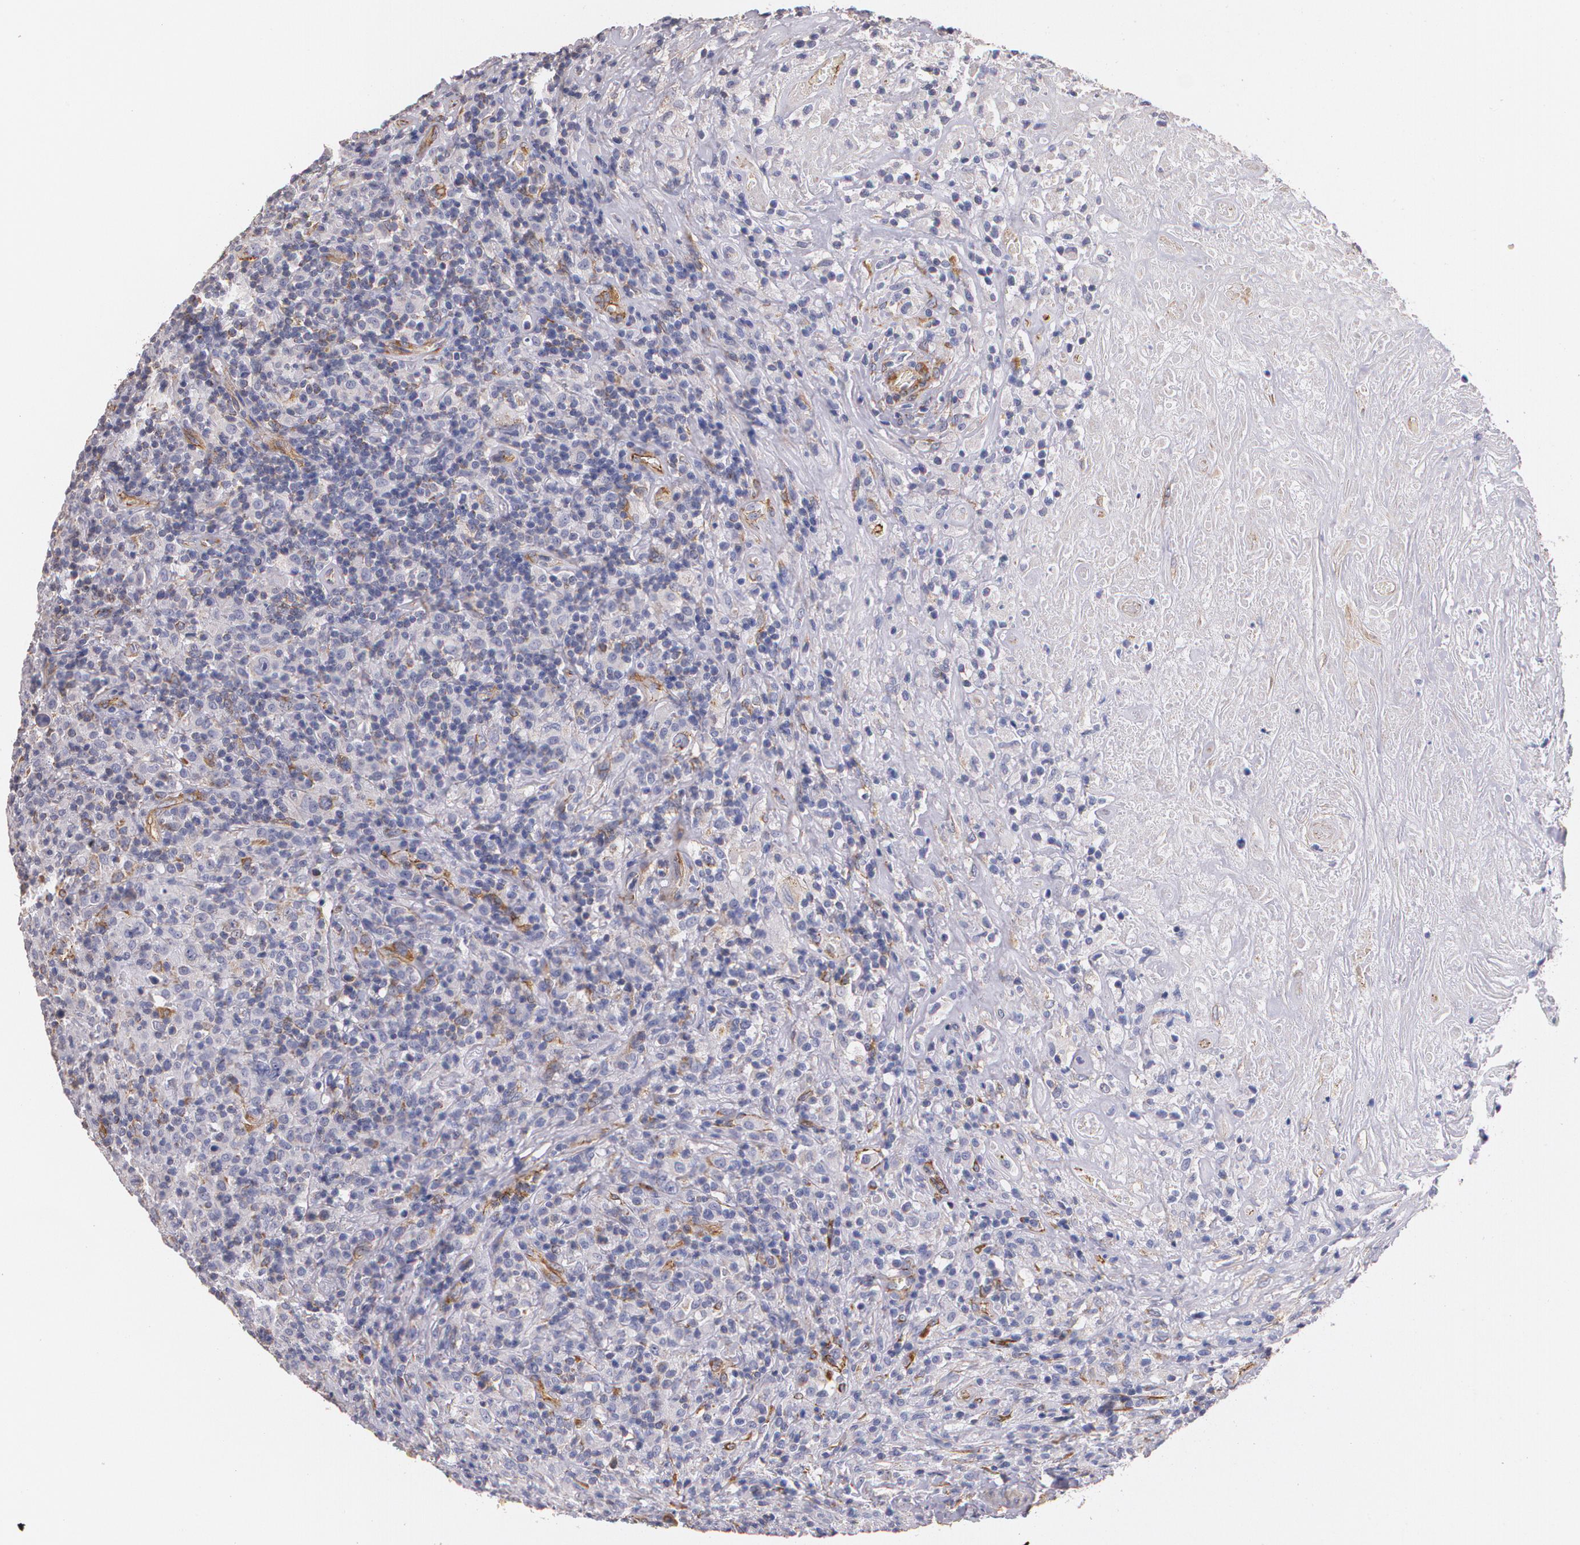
{"staining": {"intensity": "negative", "quantity": "none", "location": "none"}, "tissue": "lymphoma", "cell_type": "Tumor cells", "image_type": "cancer", "snomed": [{"axis": "morphology", "description": "Hodgkin's disease, NOS"}, {"axis": "topography", "description": "Lymph node"}], "caption": "A high-resolution photomicrograph shows immunohistochemistry (IHC) staining of lymphoma, which demonstrates no significant expression in tumor cells.", "gene": "TJP1", "patient": {"sex": "male", "age": 46}}